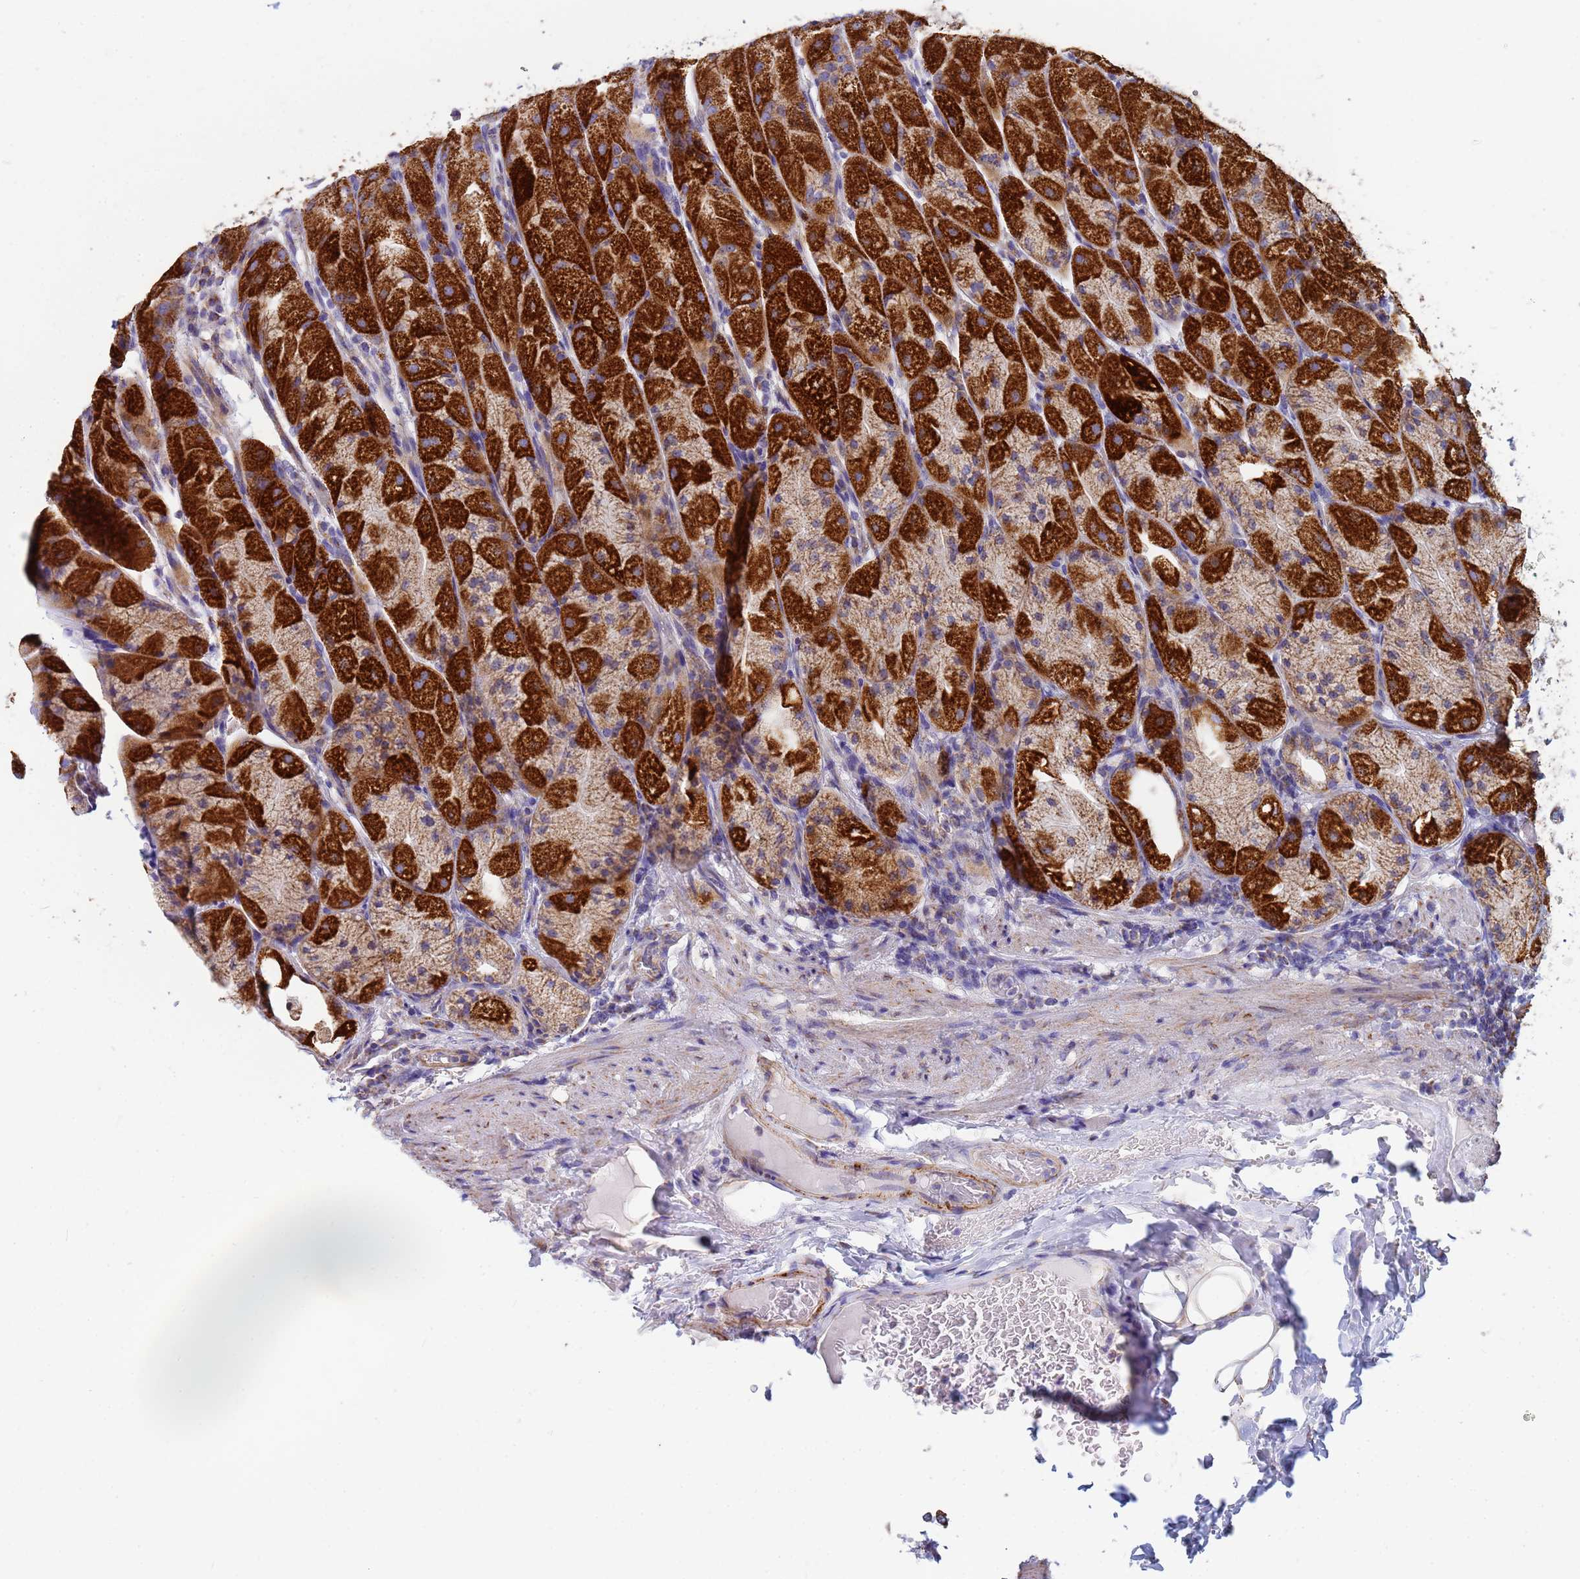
{"staining": {"intensity": "strong", "quantity": ">75%", "location": "cytoplasmic/membranous"}, "tissue": "stomach", "cell_type": "Glandular cells", "image_type": "normal", "snomed": [{"axis": "morphology", "description": "Normal tissue, NOS"}, {"axis": "topography", "description": "Stomach, upper"}], "caption": "Strong cytoplasmic/membranous staining for a protein is seen in about >75% of glandular cells of unremarkable stomach using immunohistochemistry.", "gene": "UQCRHL", "patient": {"sex": "male", "age": 52}}